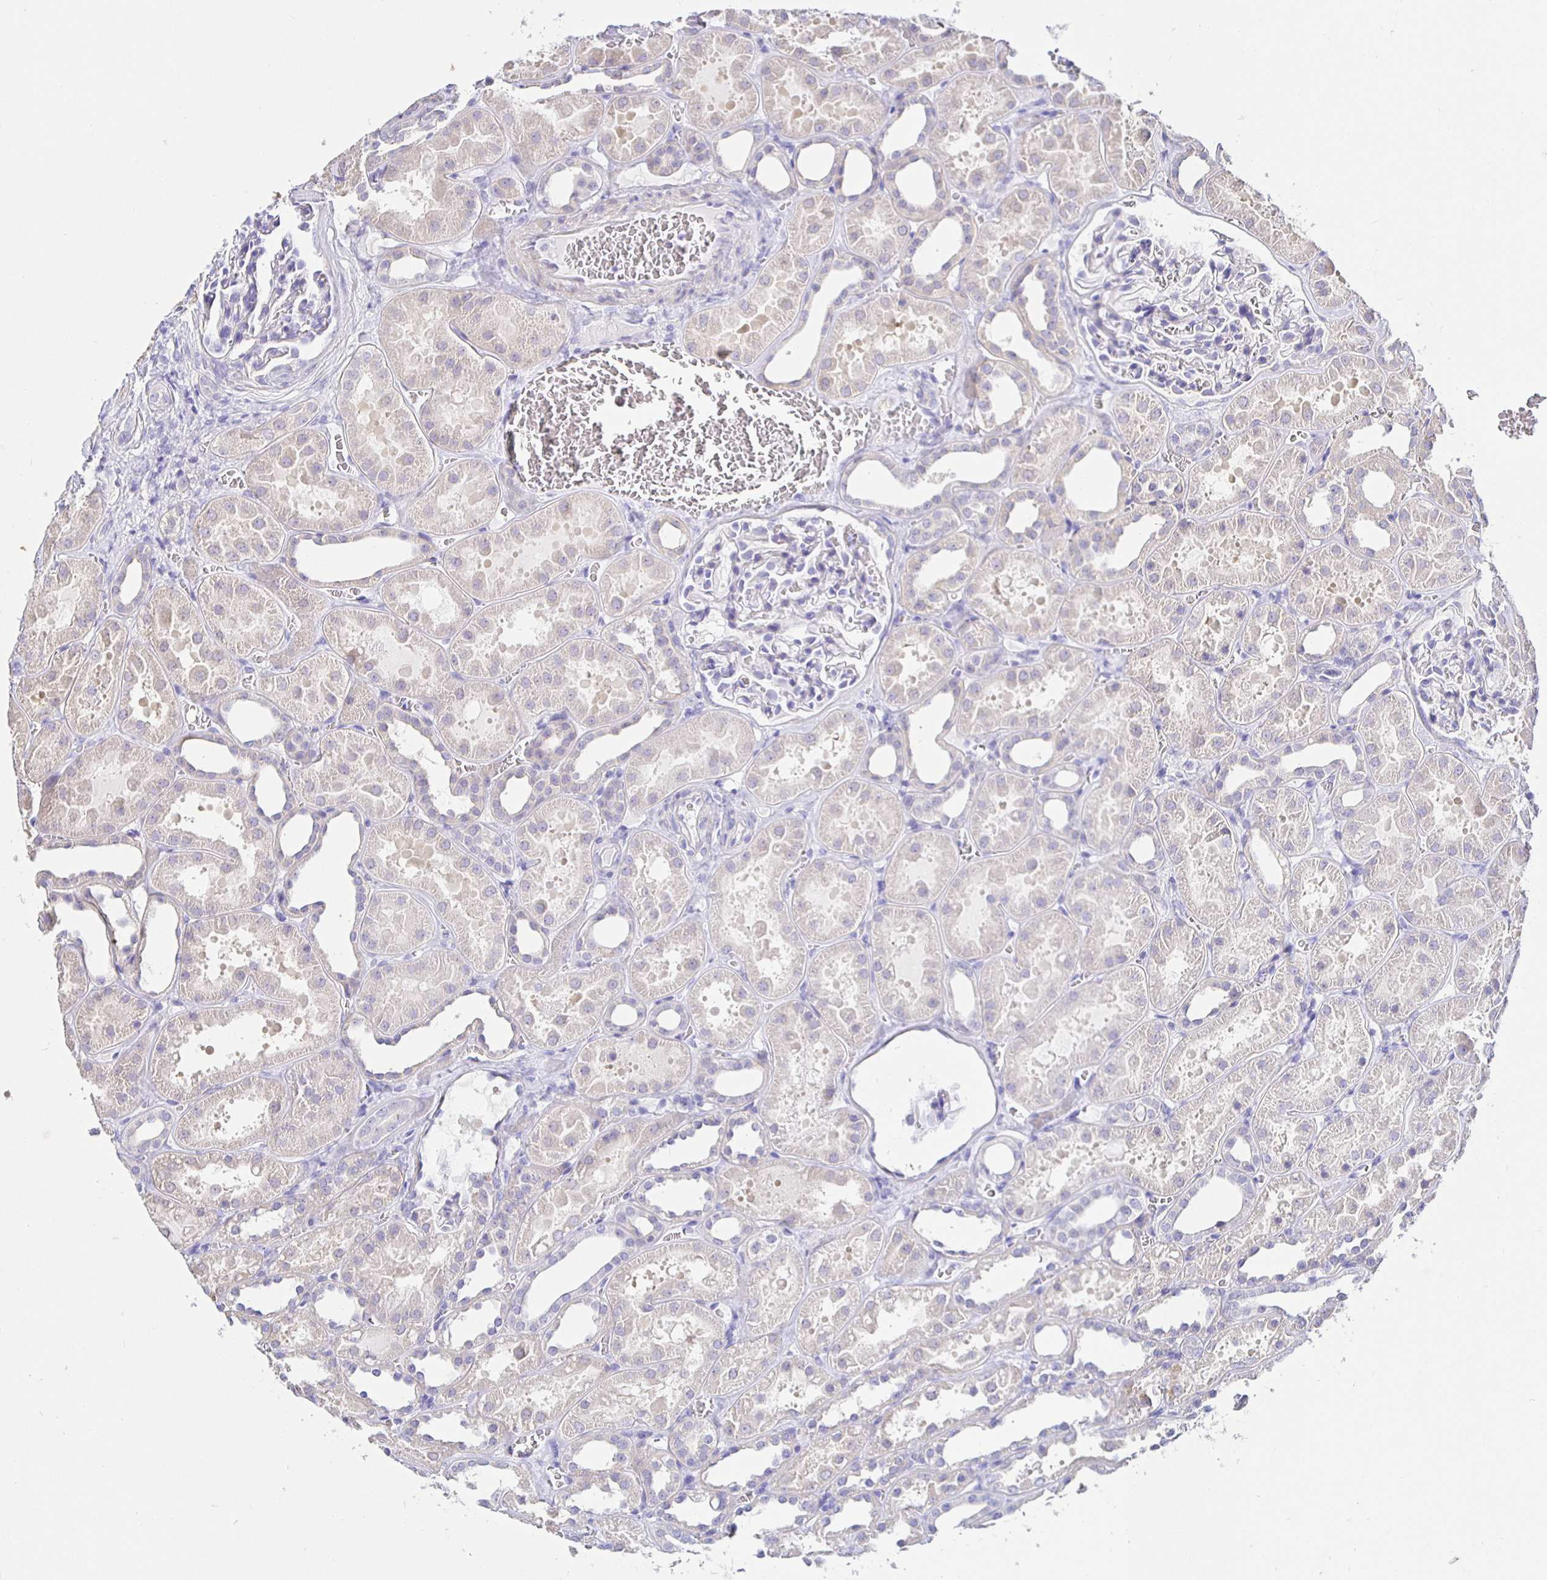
{"staining": {"intensity": "negative", "quantity": "none", "location": "none"}, "tissue": "kidney", "cell_type": "Cells in glomeruli", "image_type": "normal", "snomed": [{"axis": "morphology", "description": "Normal tissue, NOS"}, {"axis": "topography", "description": "Kidney"}], "caption": "Immunohistochemical staining of unremarkable kidney exhibits no significant staining in cells in glomeruli. (DAB (3,3'-diaminobenzidine) IHC, high magnification).", "gene": "HSPA4L", "patient": {"sex": "female", "age": 41}}